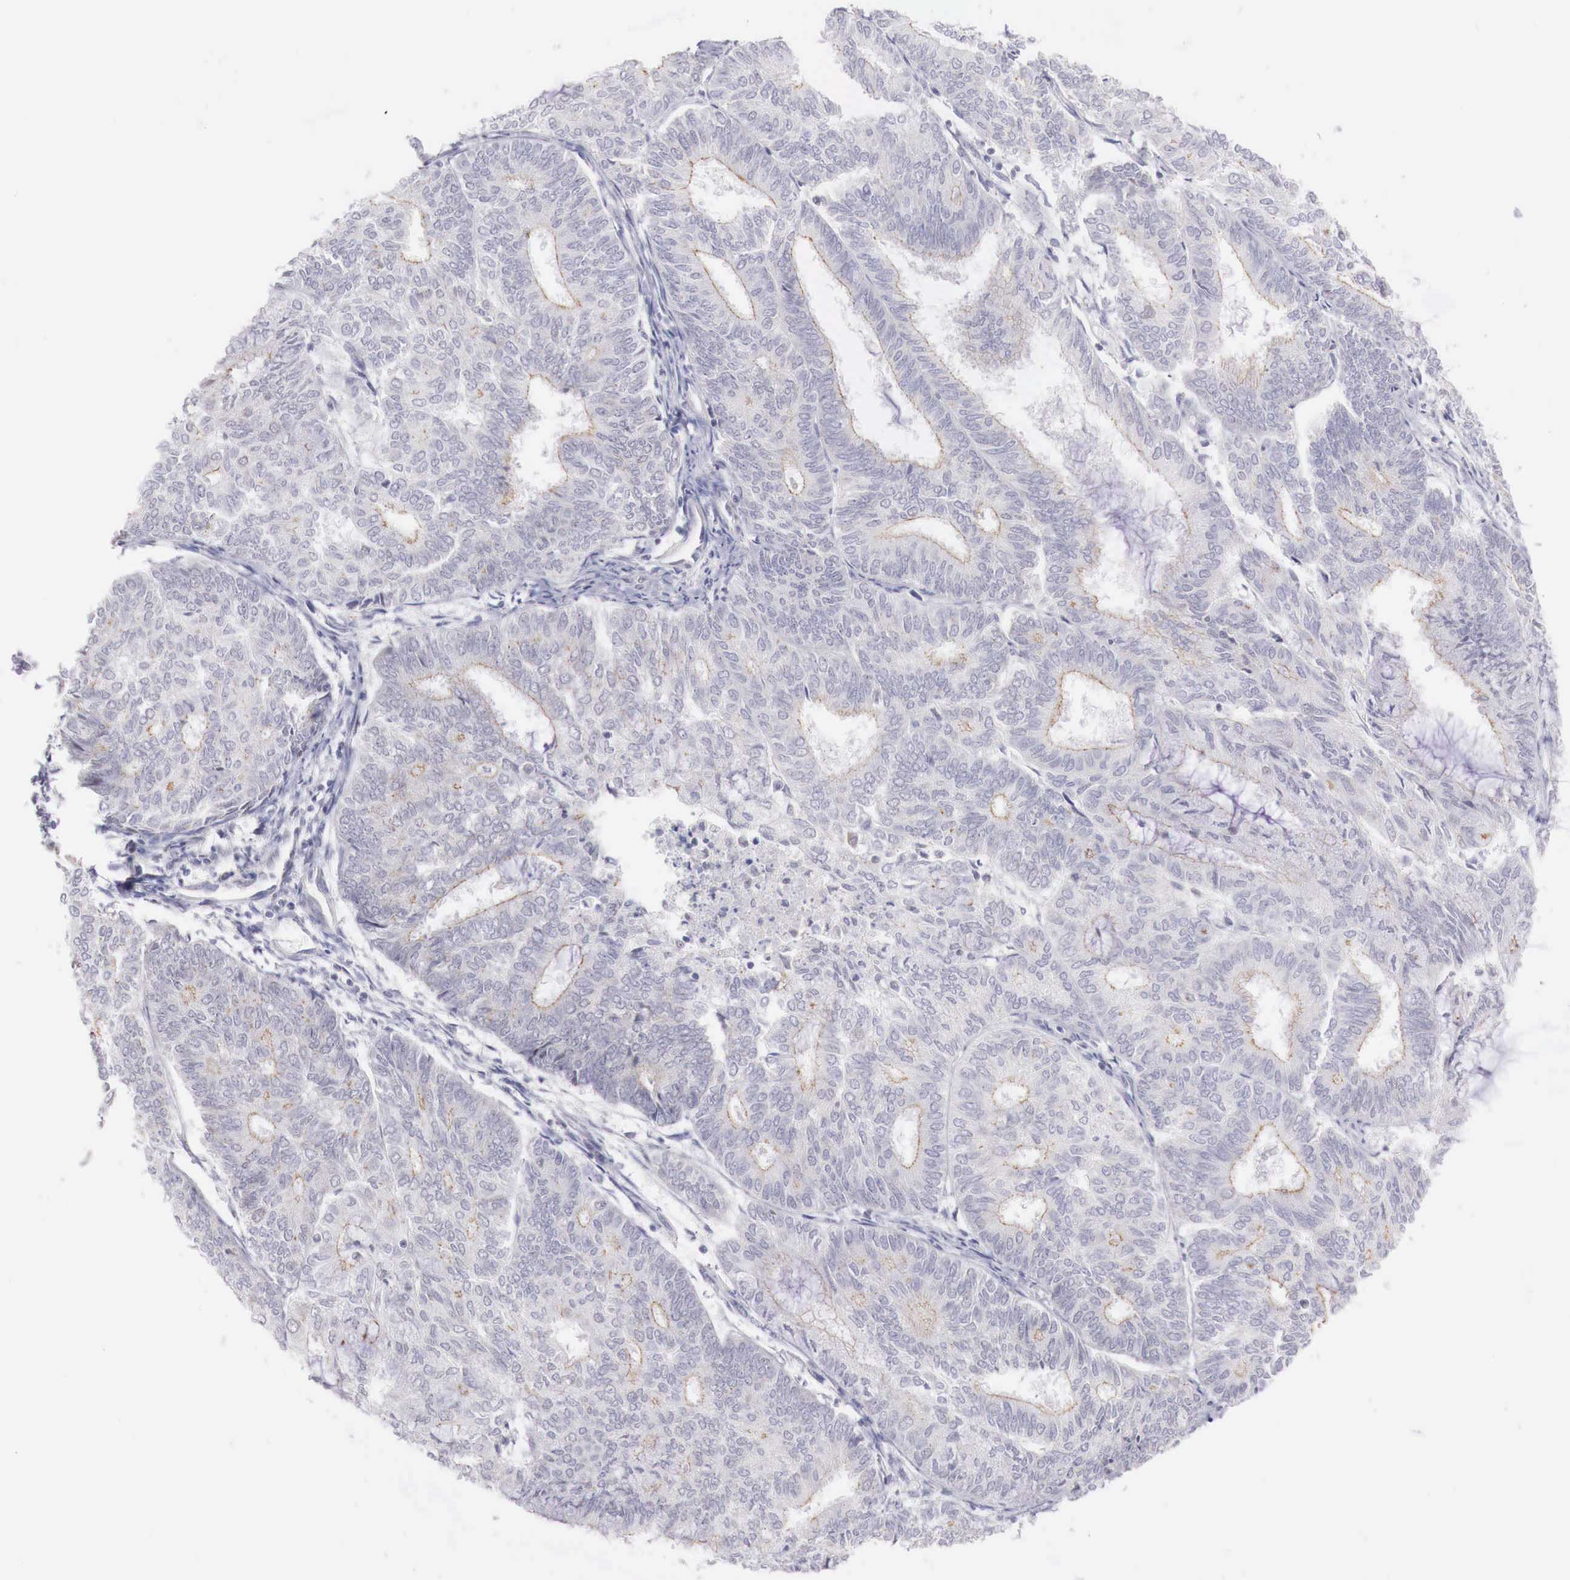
{"staining": {"intensity": "negative", "quantity": "none", "location": "none"}, "tissue": "endometrial cancer", "cell_type": "Tumor cells", "image_type": "cancer", "snomed": [{"axis": "morphology", "description": "Adenocarcinoma, NOS"}, {"axis": "topography", "description": "Endometrium"}], "caption": "DAB (3,3'-diaminobenzidine) immunohistochemical staining of endometrial adenocarcinoma displays no significant positivity in tumor cells.", "gene": "TRIM13", "patient": {"sex": "female", "age": 59}}